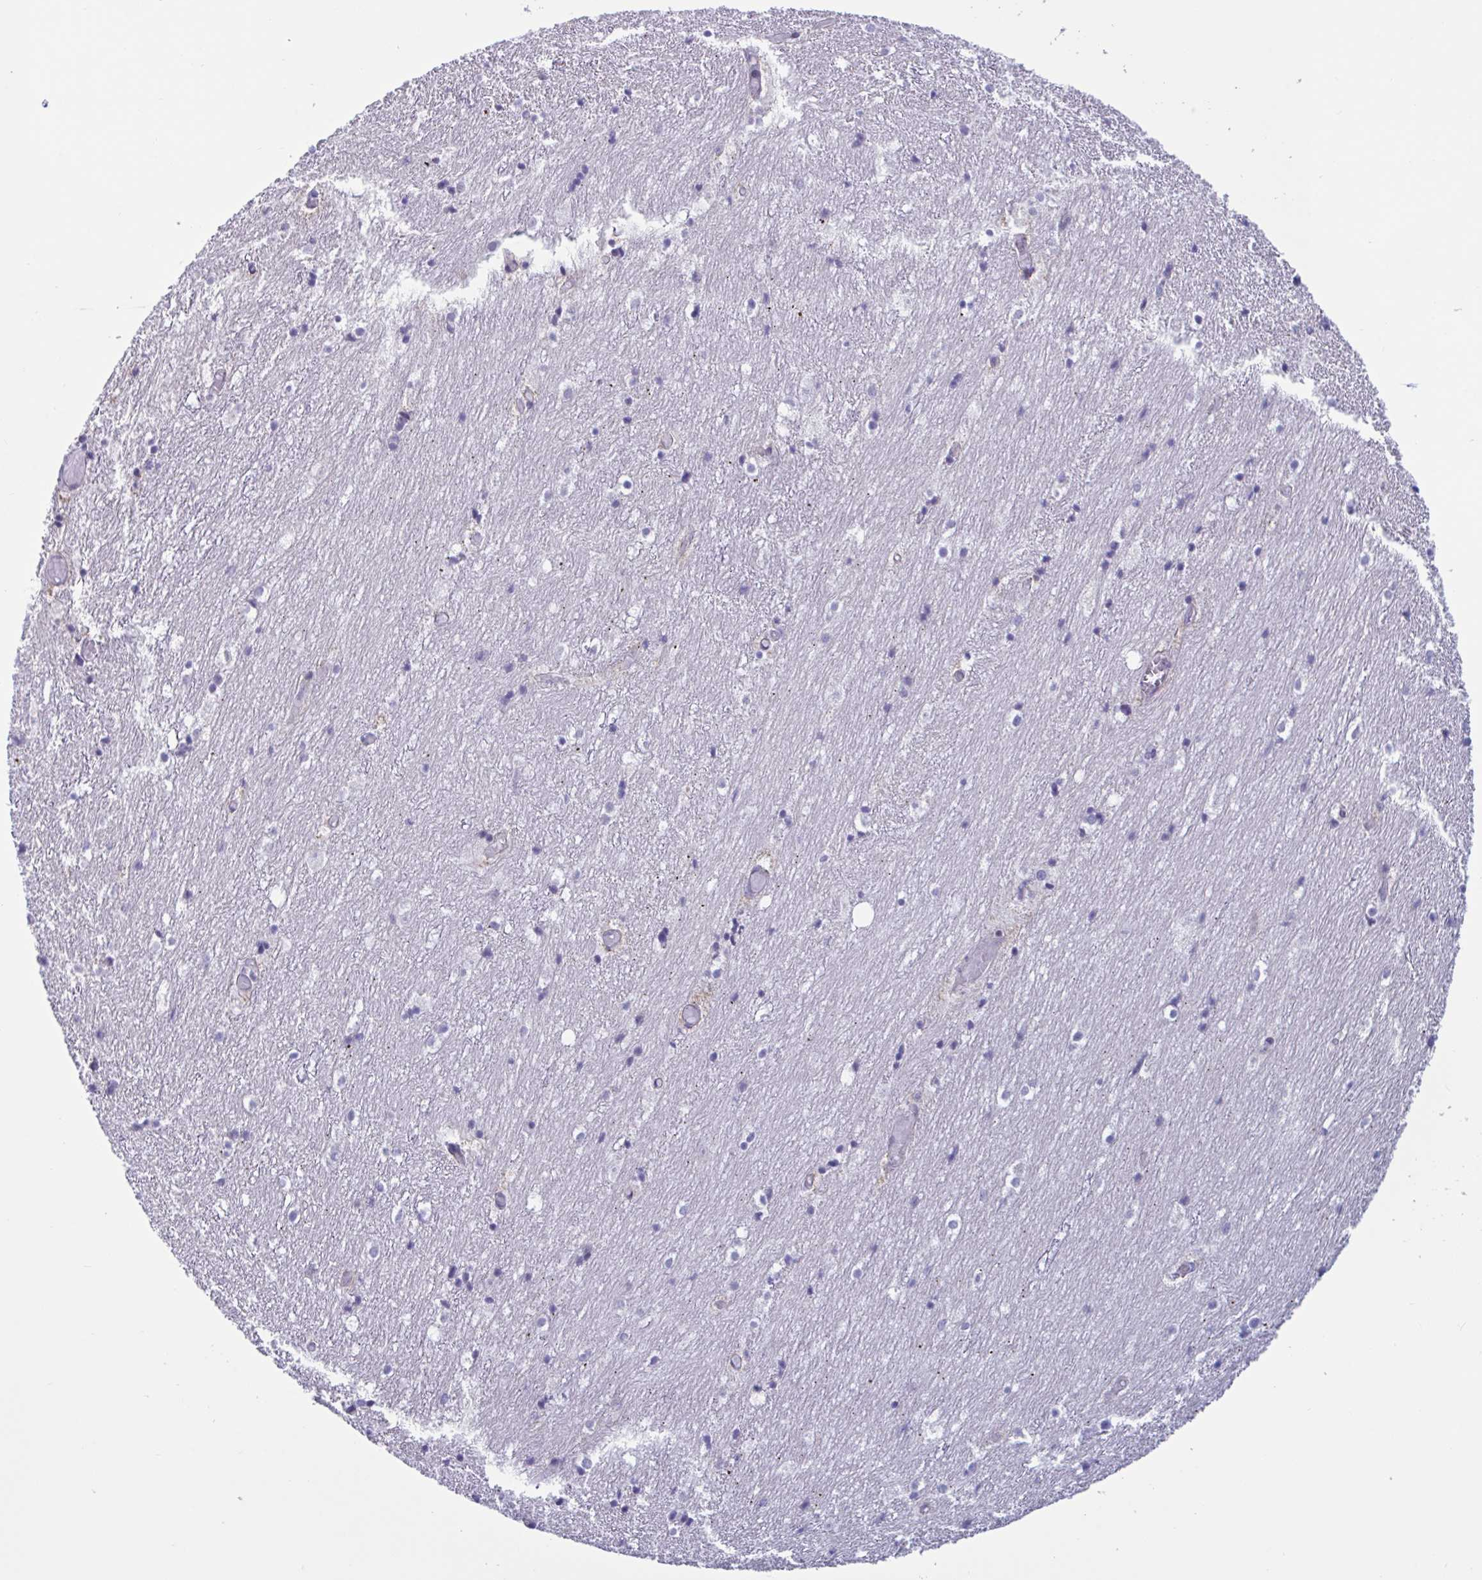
{"staining": {"intensity": "negative", "quantity": "none", "location": "none"}, "tissue": "hippocampus", "cell_type": "Glial cells", "image_type": "normal", "snomed": [{"axis": "morphology", "description": "Normal tissue, NOS"}, {"axis": "topography", "description": "Hippocampus"}], "caption": "High magnification brightfield microscopy of benign hippocampus stained with DAB (3,3'-diaminobenzidine) (brown) and counterstained with hematoxylin (blue): glial cells show no significant expression. The staining is performed using DAB (3,3'-diaminobenzidine) brown chromogen with nuclei counter-stained in using hematoxylin.", "gene": "SNX11", "patient": {"sex": "female", "age": 52}}